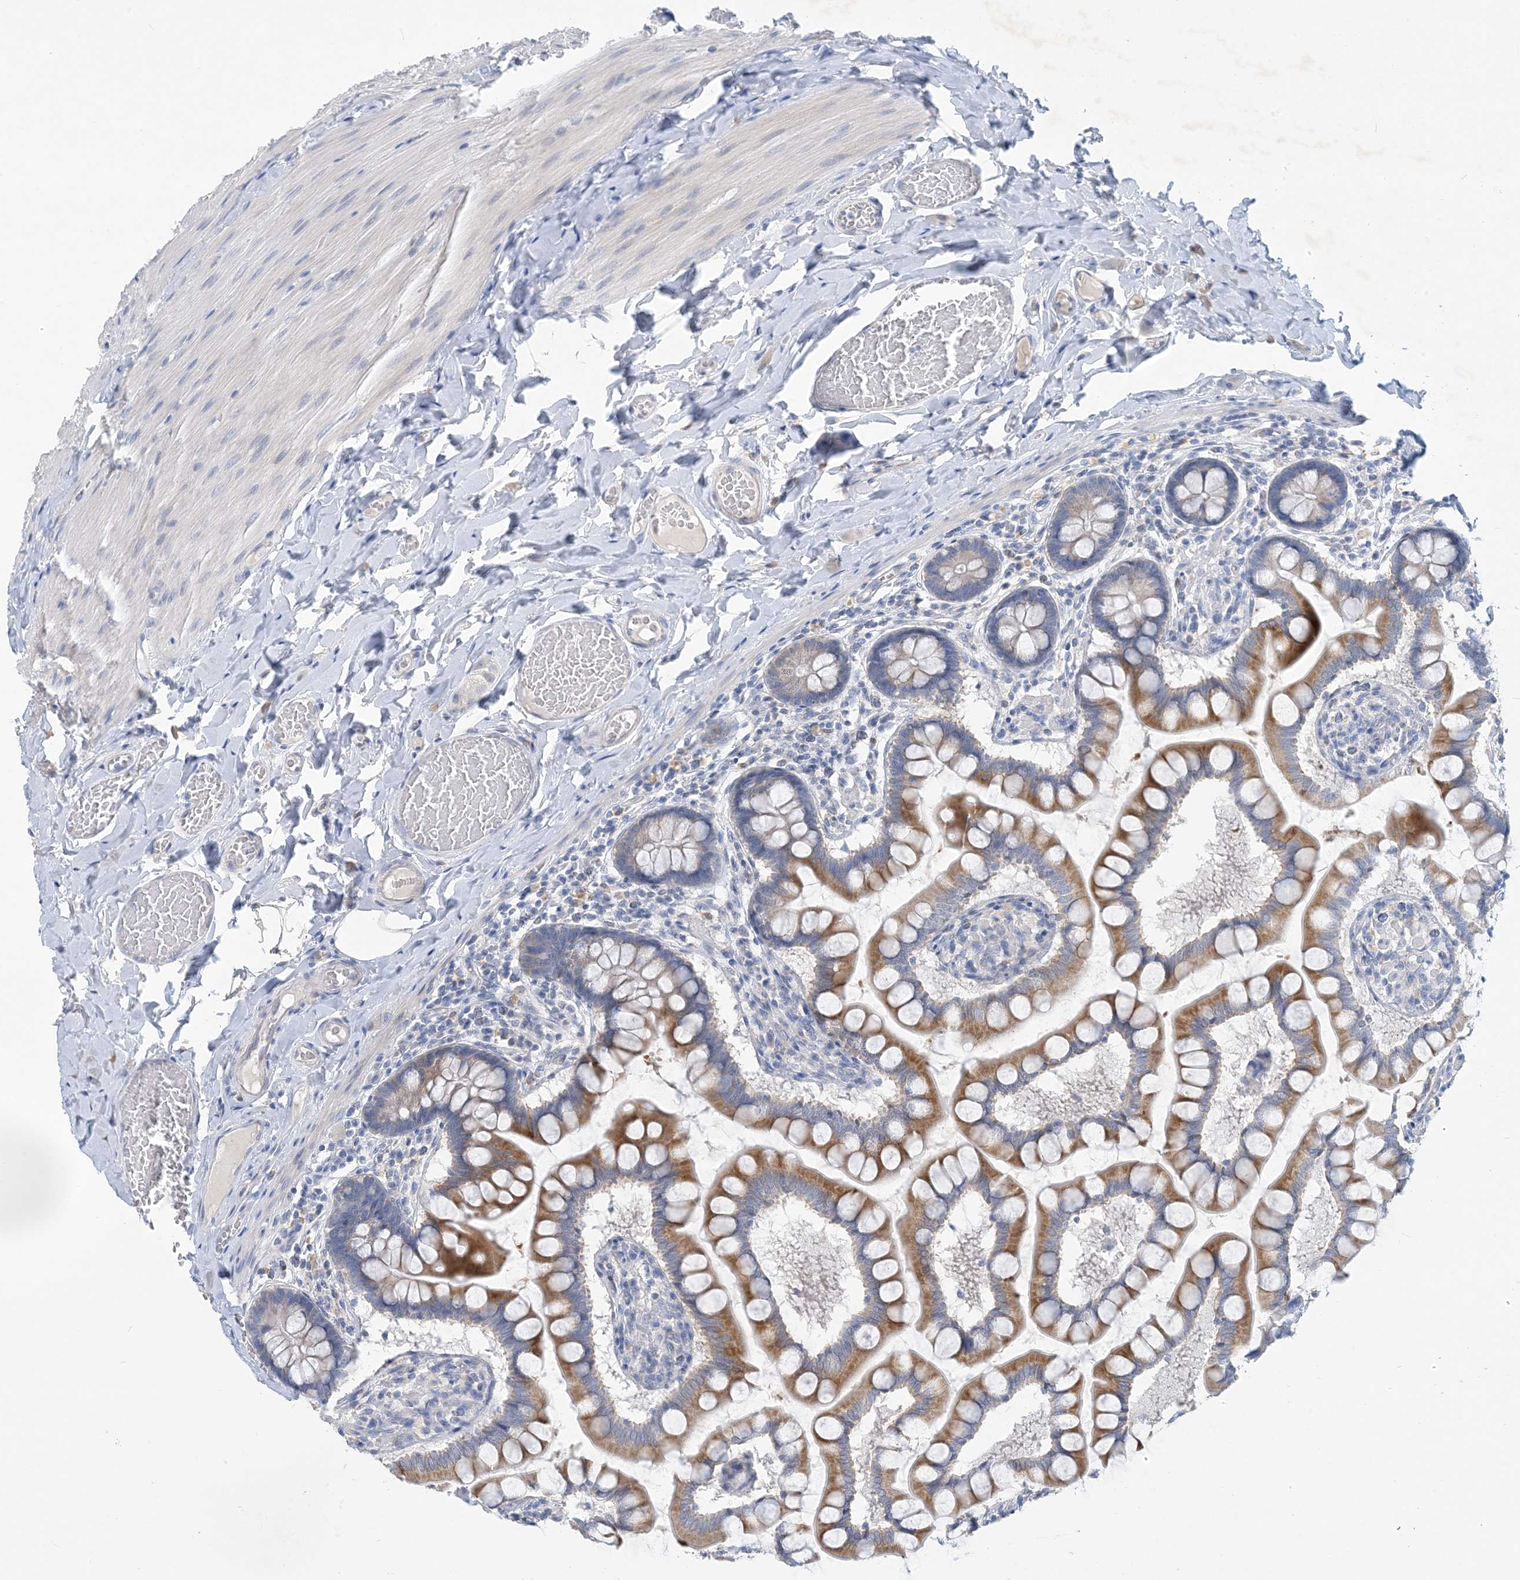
{"staining": {"intensity": "moderate", "quantity": "25%-75%", "location": "cytoplasmic/membranous"}, "tissue": "small intestine", "cell_type": "Glandular cells", "image_type": "normal", "snomed": [{"axis": "morphology", "description": "Normal tissue, NOS"}, {"axis": "topography", "description": "Small intestine"}], "caption": "Protein analysis of normal small intestine demonstrates moderate cytoplasmic/membranous staining in approximately 25%-75% of glandular cells.", "gene": "ZCCHC12", "patient": {"sex": "male", "age": 41}}